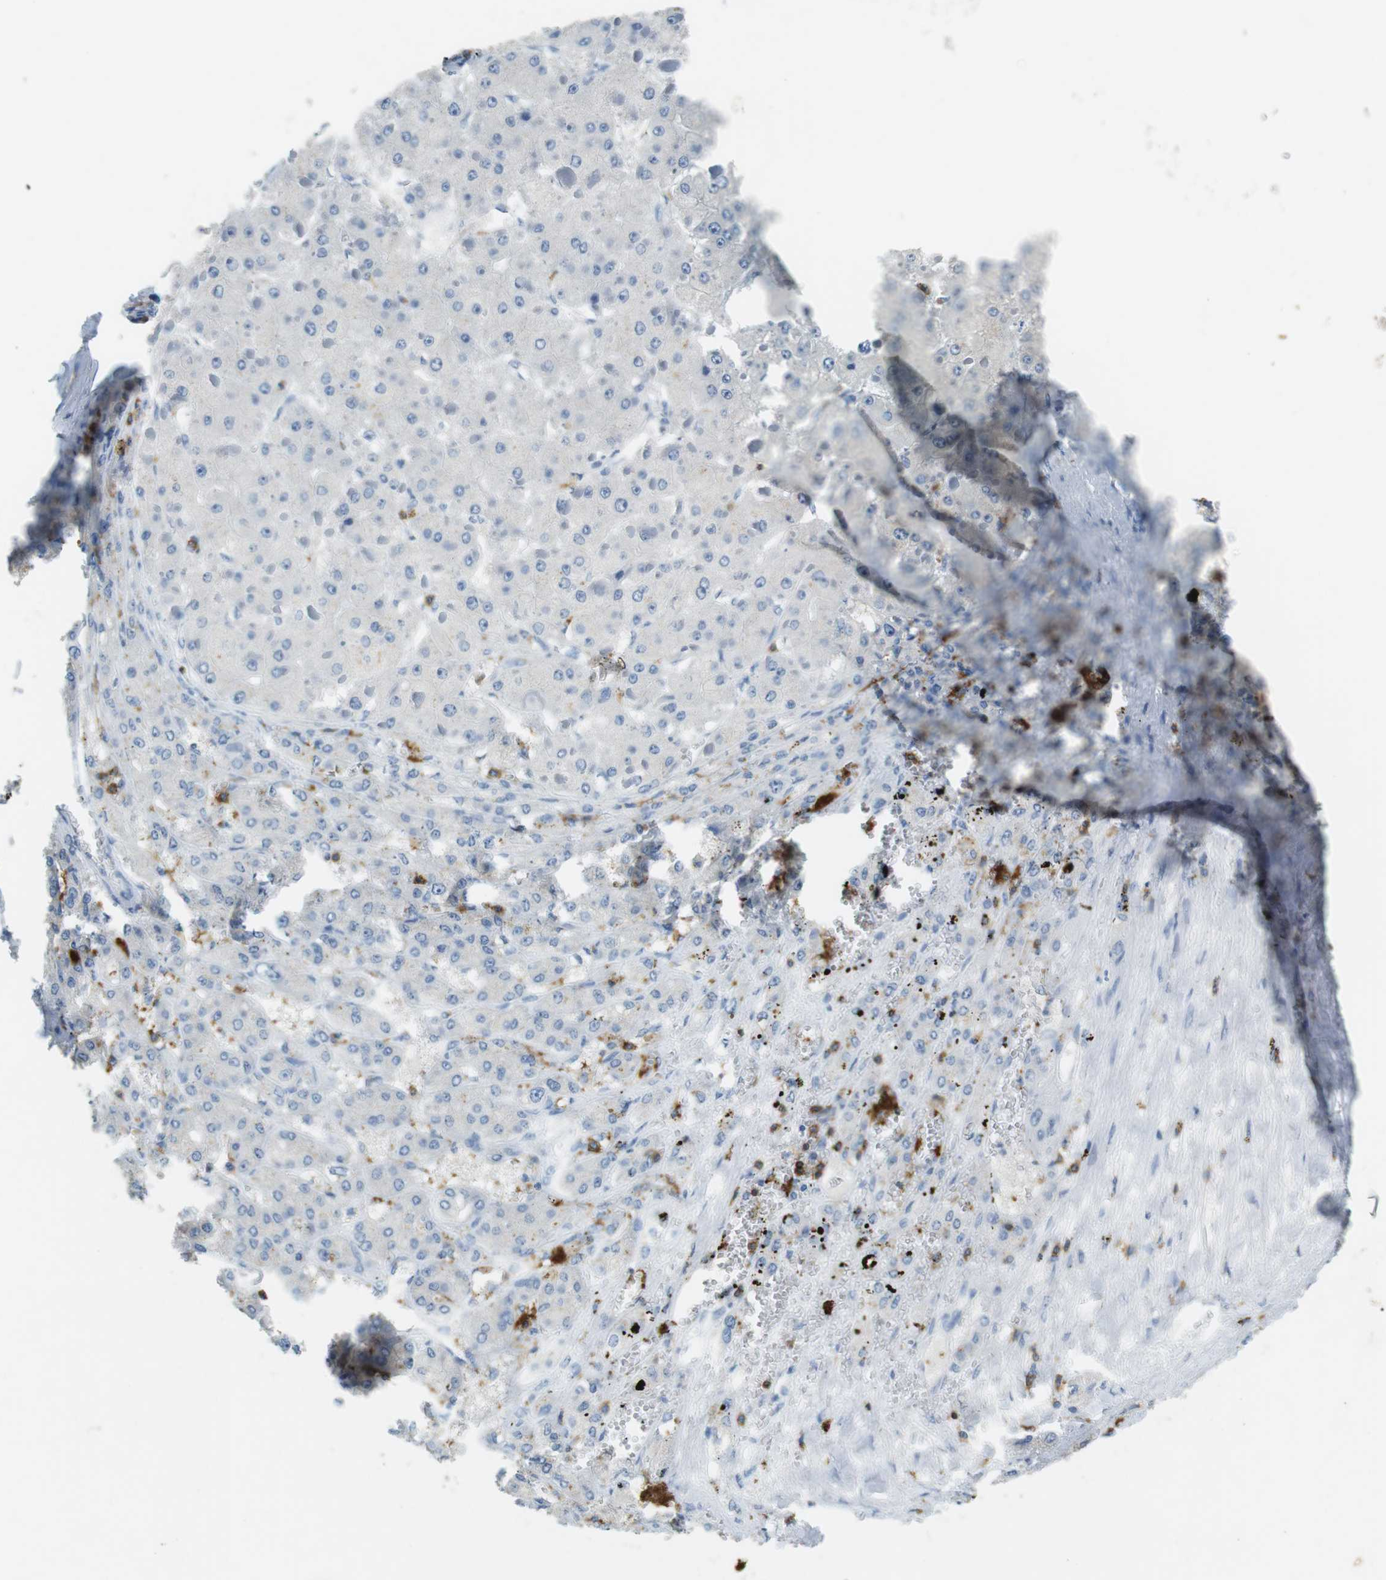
{"staining": {"intensity": "negative", "quantity": "none", "location": "none"}, "tissue": "liver cancer", "cell_type": "Tumor cells", "image_type": "cancer", "snomed": [{"axis": "morphology", "description": "Carcinoma, Hepatocellular, NOS"}, {"axis": "topography", "description": "Liver"}], "caption": "The photomicrograph exhibits no staining of tumor cells in liver cancer. Nuclei are stained in blue.", "gene": "LAT", "patient": {"sex": "female", "age": 73}}